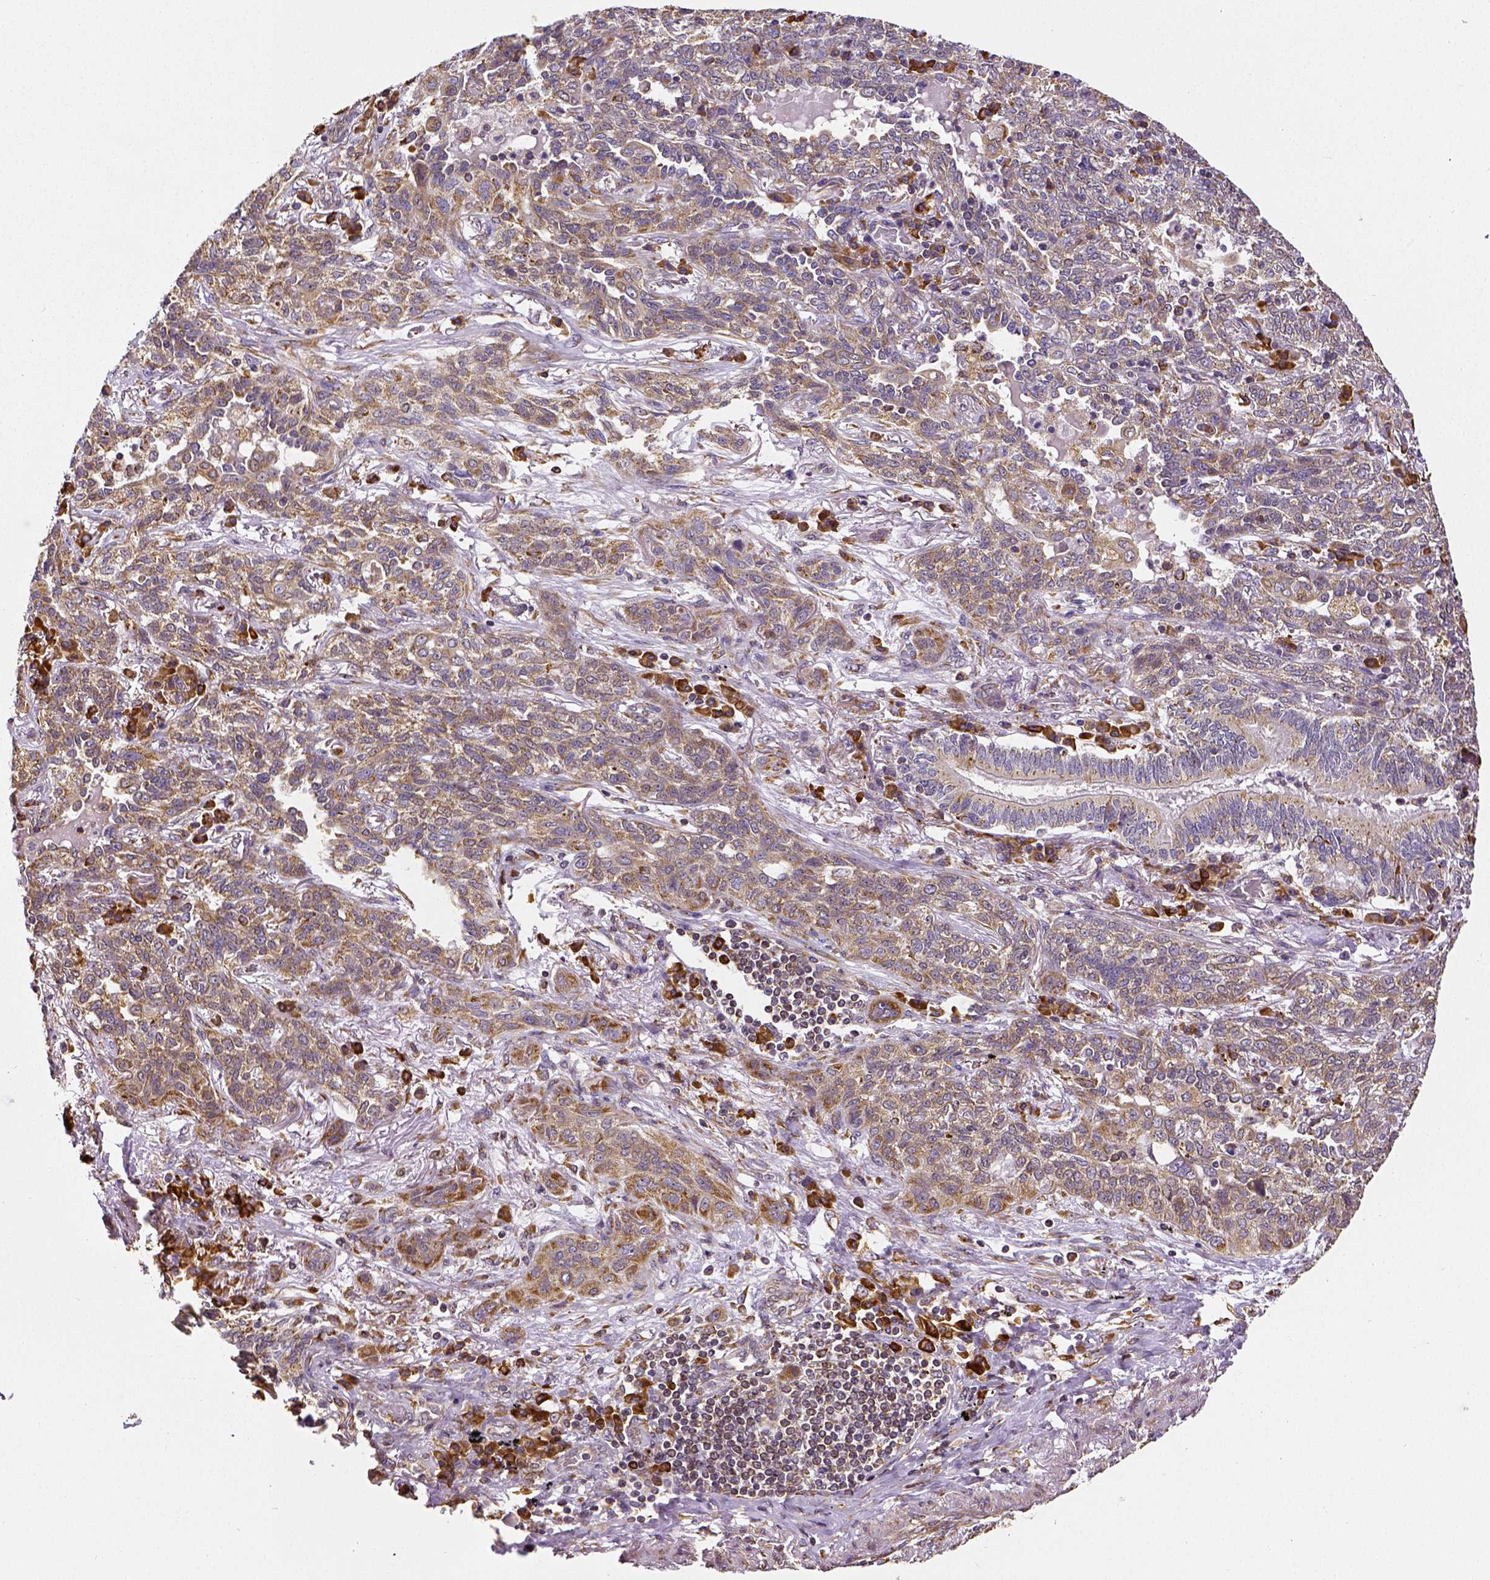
{"staining": {"intensity": "moderate", "quantity": ">75%", "location": "cytoplasmic/membranous"}, "tissue": "lung cancer", "cell_type": "Tumor cells", "image_type": "cancer", "snomed": [{"axis": "morphology", "description": "Squamous cell carcinoma, NOS"}, {"axis": "topography", "description": "Lung"}], "caption": "High-power microscopy captured an immunohistochemistry (IHC) micrograph of lung cancer, revealing moderate cytoplasmic/membranous expression in about >75% of tumor cells.", "gene": "MTDH", "patient": {"sex": "female", "age": 70}}